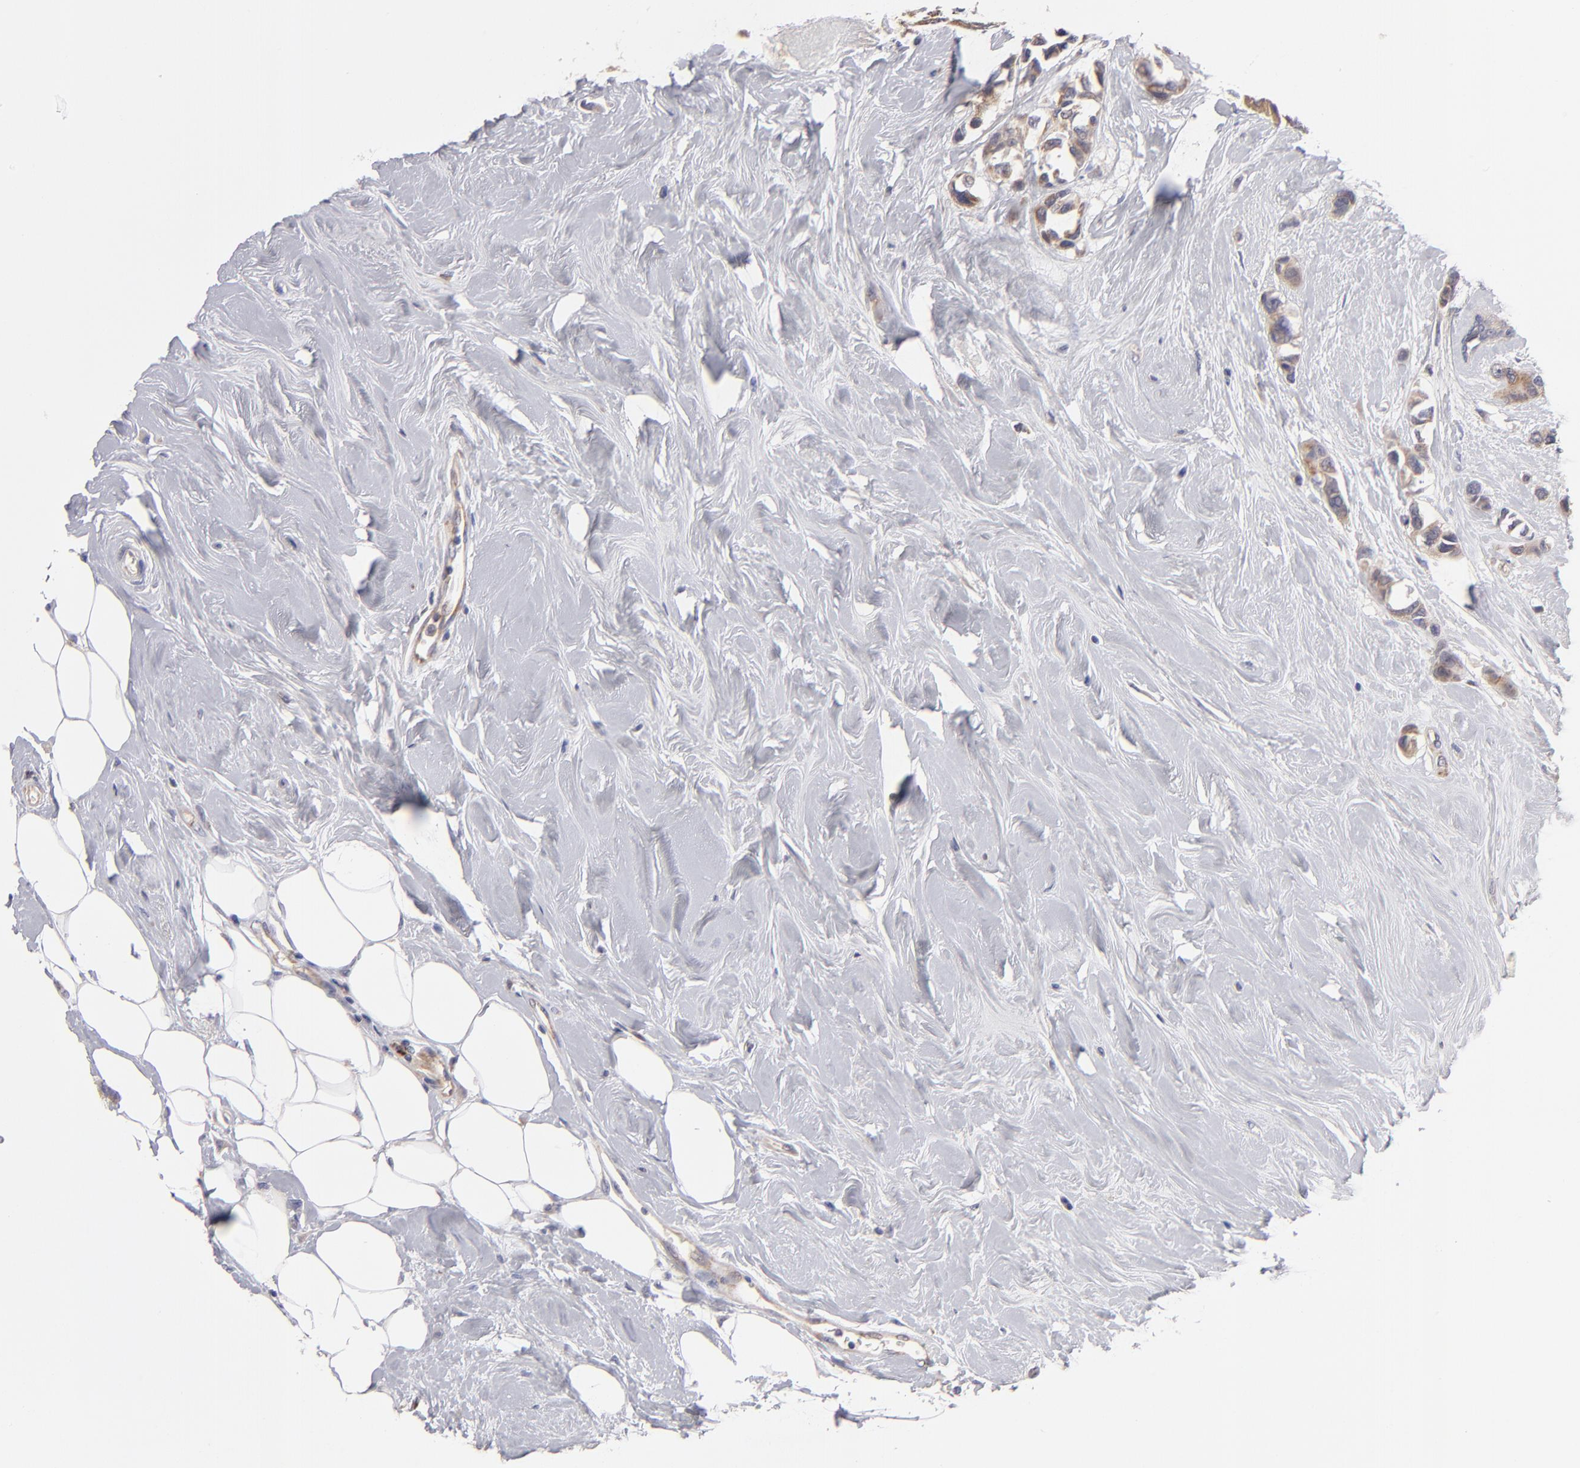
{"staining": {"intensity": "moderate", "quantity": ">75%", "location": "cytoplasmic/membranous"}, "tissue": "breast cancer", "cell_type": "Tumor cells", "image_type": "cancer", "snomed": [{"axis": "morphology", "description": "Duct carcinoma"}, {"axis": "topography", "description": "Breast"}], "caption": "Protein expression analysis of breast cancer (invasive ductal carcinoma) shows moderate cytoplasmic/membranous staining in about >75% of tumor cells. Ihc stains the protein in brown and the nuclei are stained blue.", "gene": "HCCS", "patient": {"sex": "female", "age": 51}}